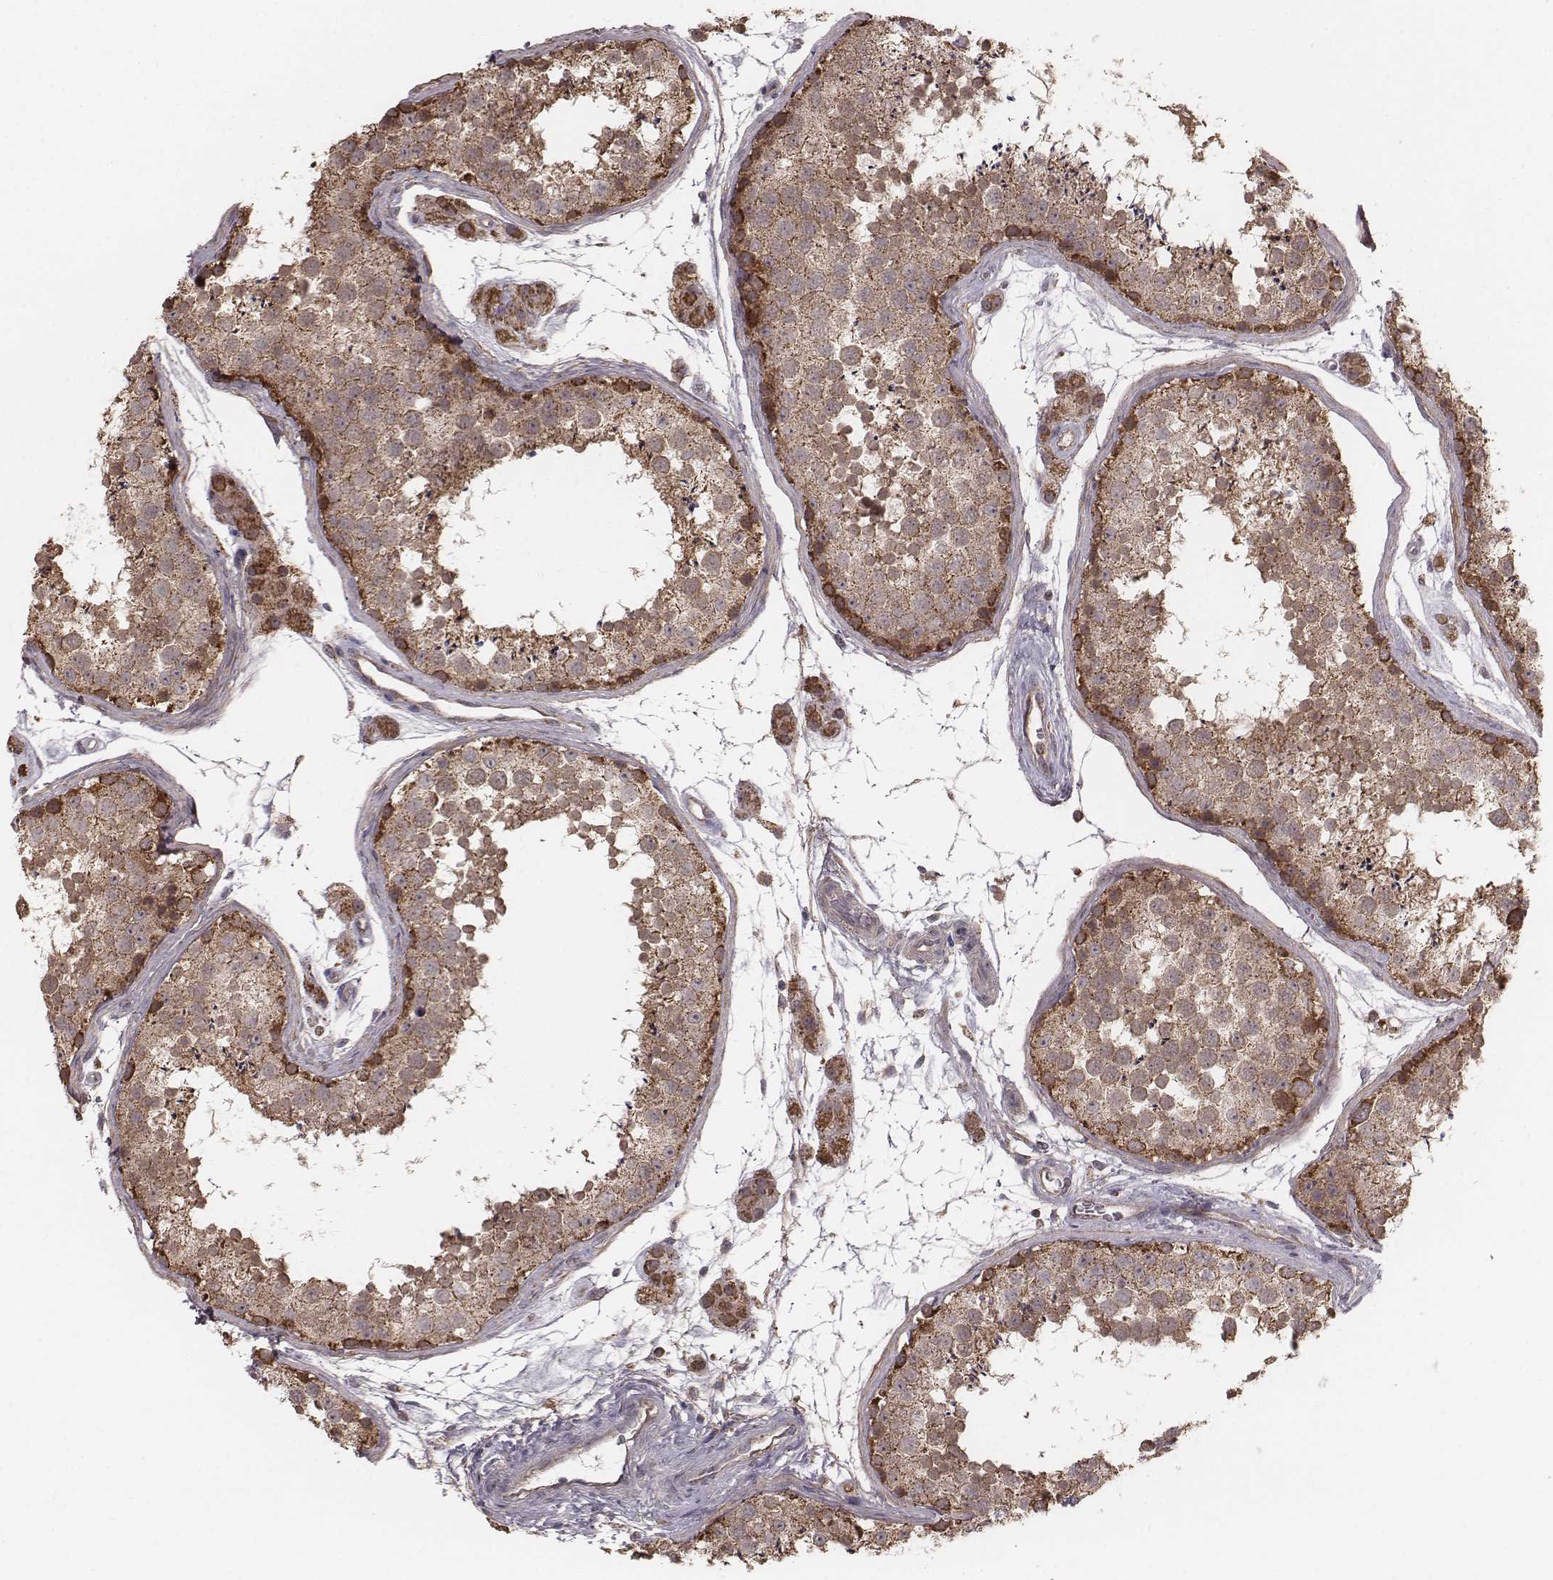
{"staining": {"intensity": "strong", "quantity": ">75%", "location": "cytoplasmic/membranous"}, "tissue": "testis", "cell_type": "Cells in seminiferous ducts", "image_type": "normal", "snomed": [{"axis": "morphology", "description": "Normal tissue, NOS"}, {"axis": "topography", "description": "Testis"}], "caption": "Protein staining shows strong cytoplasmic/membranous staining in about >75% of cells in seminiferous ducts in benign testis. The staining is performed using DAB brown chromogen to label protein expression. The nuclei are counter-stained blue using hematoxylin.", "gene": "PDCD2L", "patient": {"sex": "male", "age": 41}}